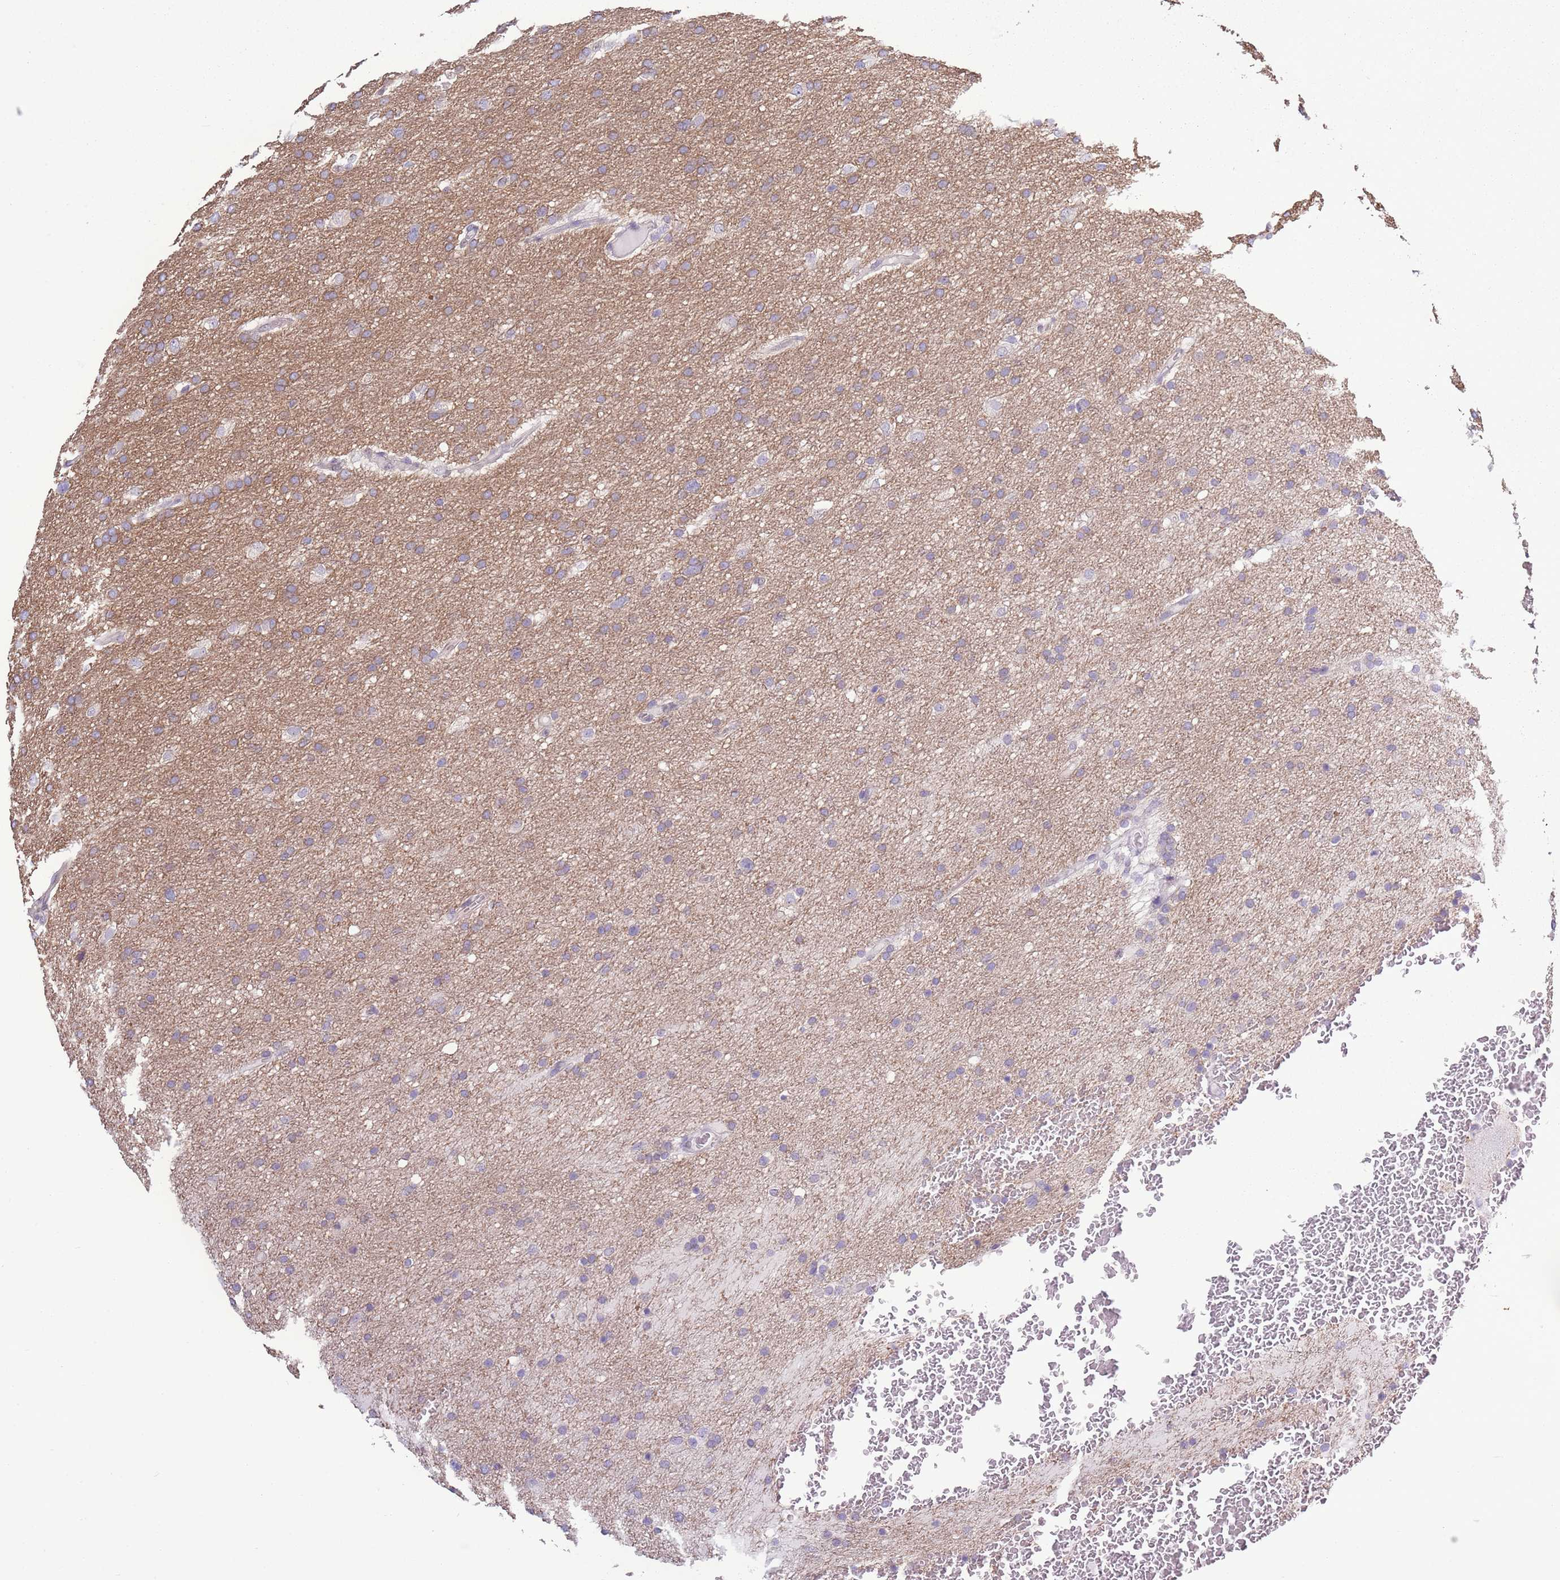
{"staining": {"intensity": "weak", "quantity": "25%-75%", "location": "cytoplasmic/membranous"}, "tissue": "glioma", "cell_type": "Tumor cells", "image_type": "cancer", "snomed": [{"axis": "morphology", "description": "Glioma, malignant, High grade"}, {"axis": "topography", "description": "Cerebral cortex"}], "caption": "Immunohistochemistry (IHC) photomicrograph of human glioma stained for a protein (brown), which shows low levels of weak cytoplasmic/membranous expression in approximately 25%-75% of tumor cells.", "gene": "CAPN9", "patient": {"sex": "female", "age": 36}}